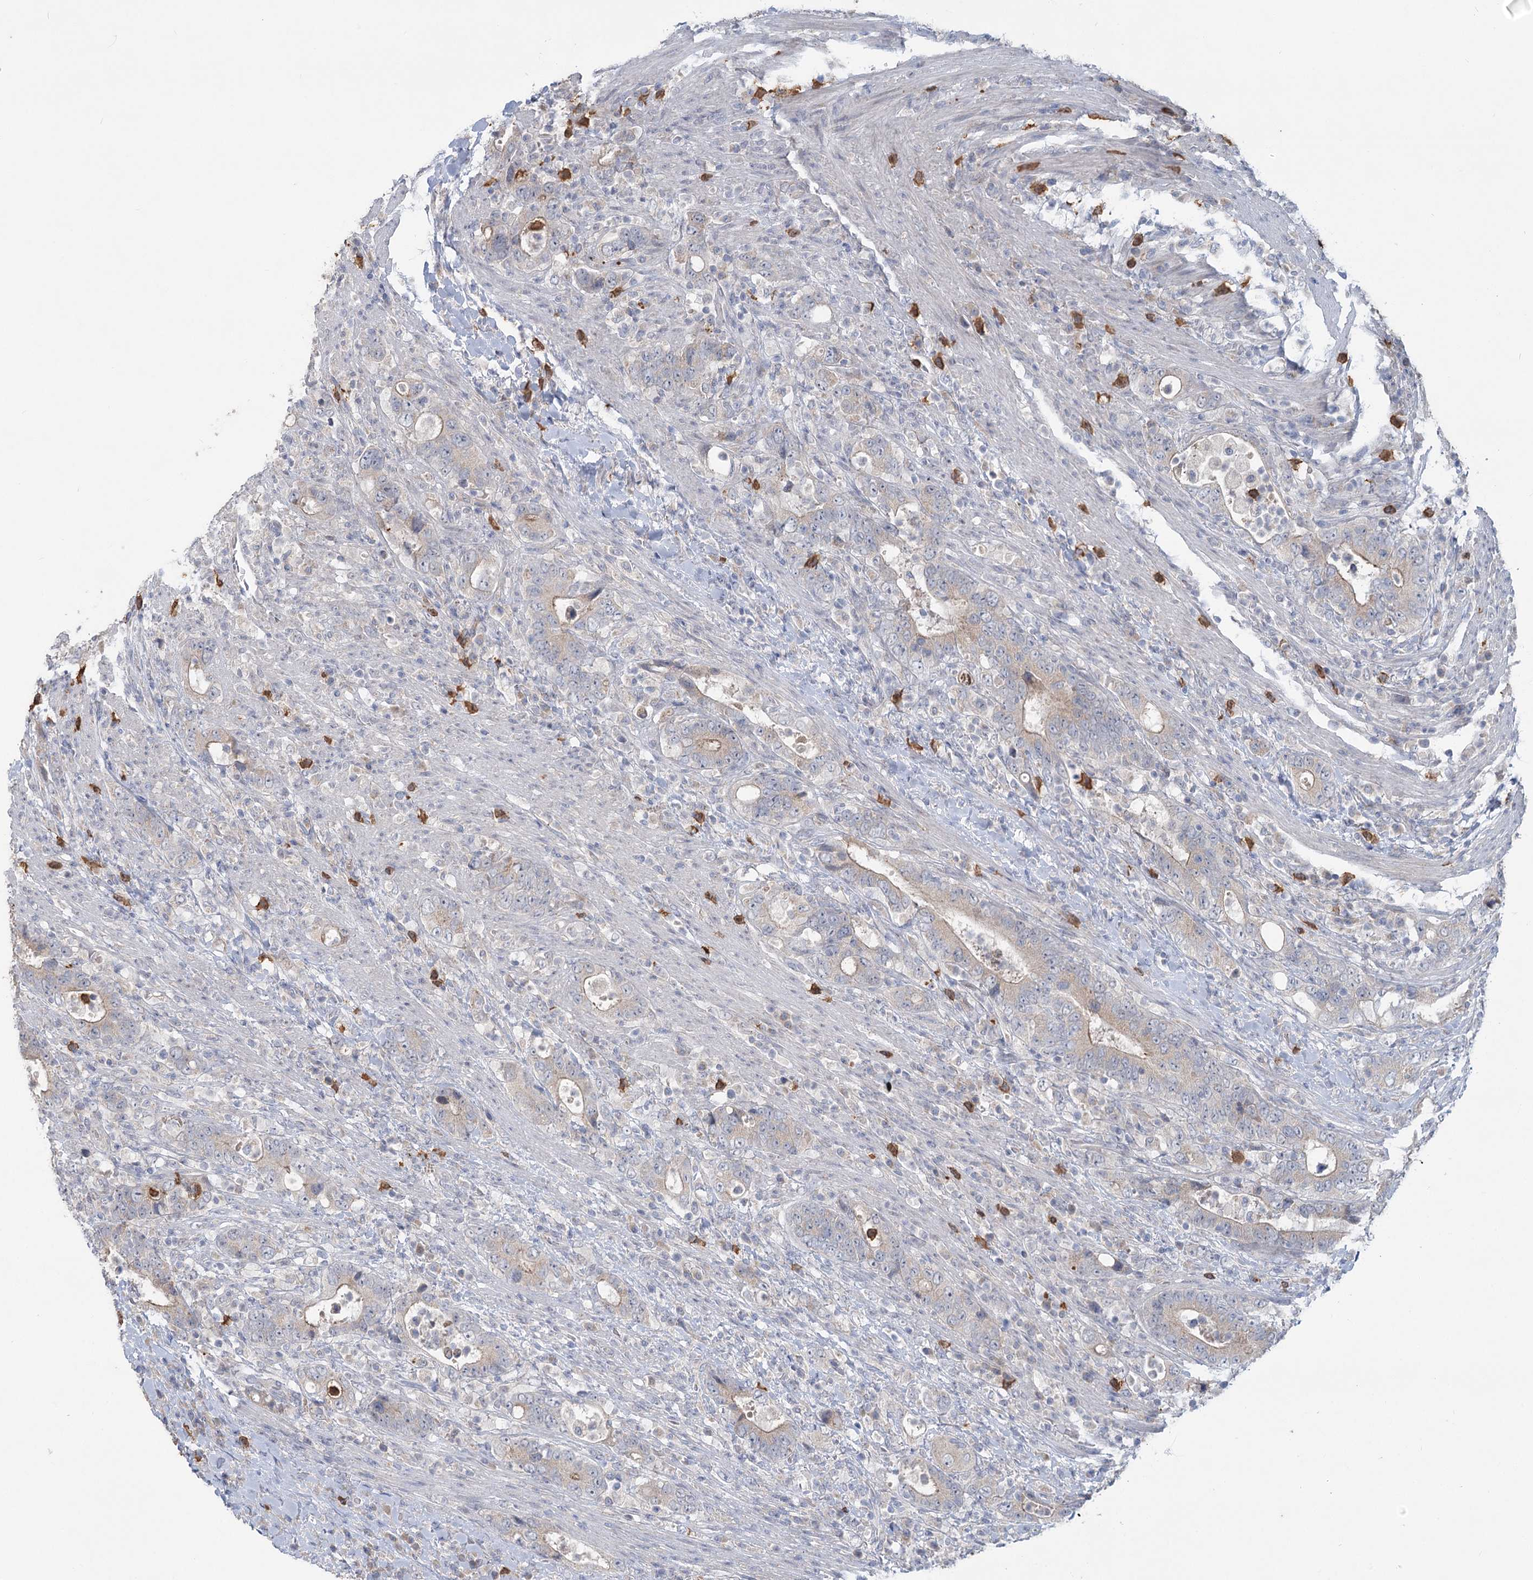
{"staining": {"intensity": "negative", "quantity": "none", "location": "none"}, "tissue": "colorectal cancer", "cell_type": "Tumor cells", "image_type": "cancer", "snomed": [{"axis": "morphology", "description": "Adenocarcinoma, NOS"}, {"axis": "topography", "description": "Colon"}], "caption": "Immunohistochemistry image of neoplastic tissue: colorectal adenocarcinoma stained with DAB (3,3'-diaminobenzidine) exhibits no significant protein positivity in tumor cells.", "gene": "PLA2G12A", "patient": {"sex": "female", "age": 75}}